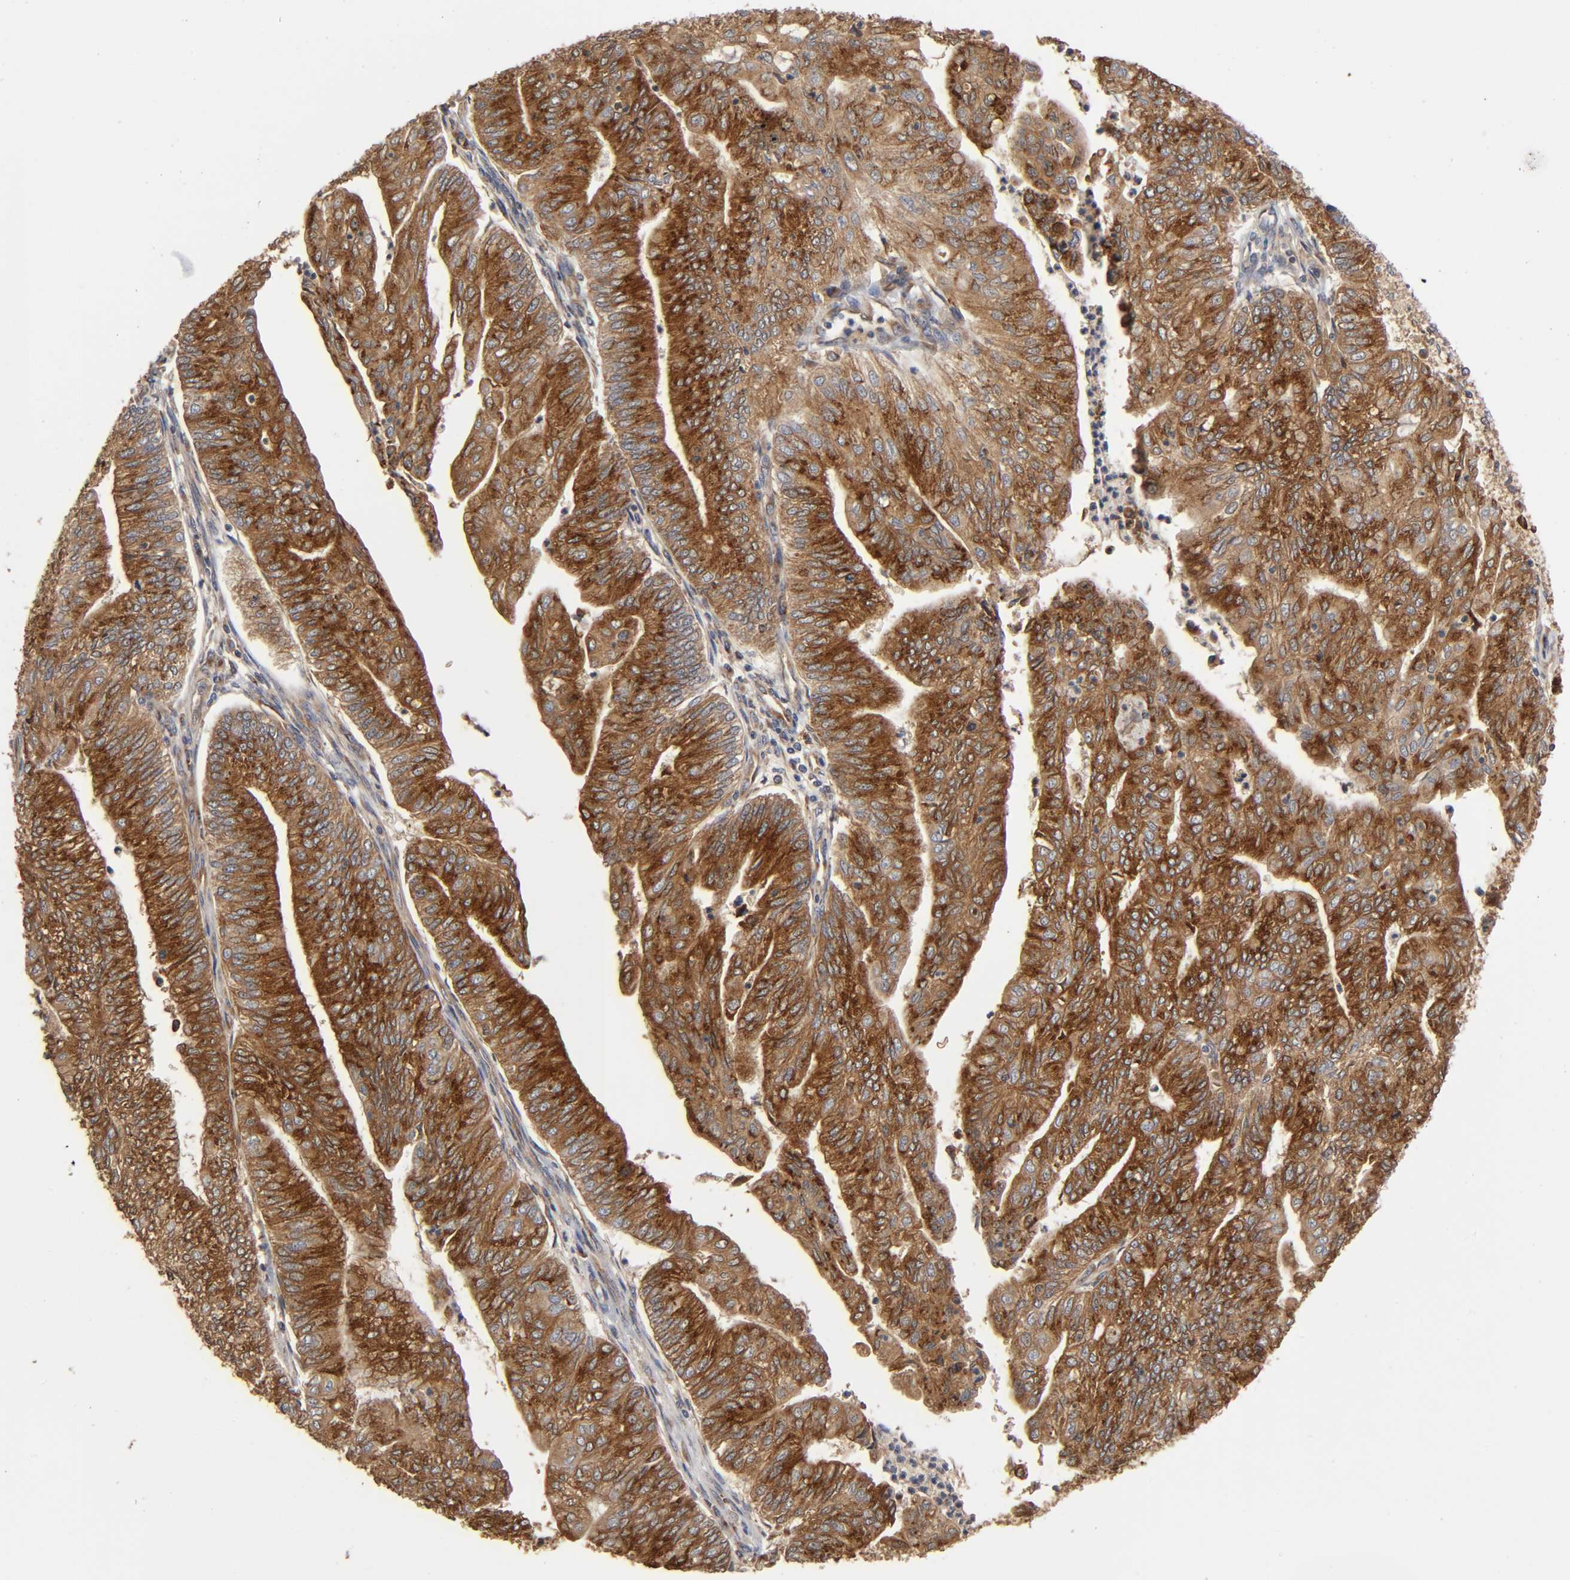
{"staining": {"intensity": "strong", "quantity": ">75%", "location": "cytoplasmic/membranous"}, "tissue": "endometrial cancer", "cell_type": "Tumor cells", "image_type": "cancer", "snomed": [{"axis": "morphology", "description": "Adenocarcinoma, NOS"}, {"axis": "topography", "description": "Endometrium"}], "caption": "This photomicrograph shows immunohistochemistry (IHC) staining of human adenocarcinoma (endometrial), with high strong cytoplasmic/membranous positivity in about >75% of tumor cells.", "gene": "GNPTG", "patient": {"sex": "female", "age": 59}}